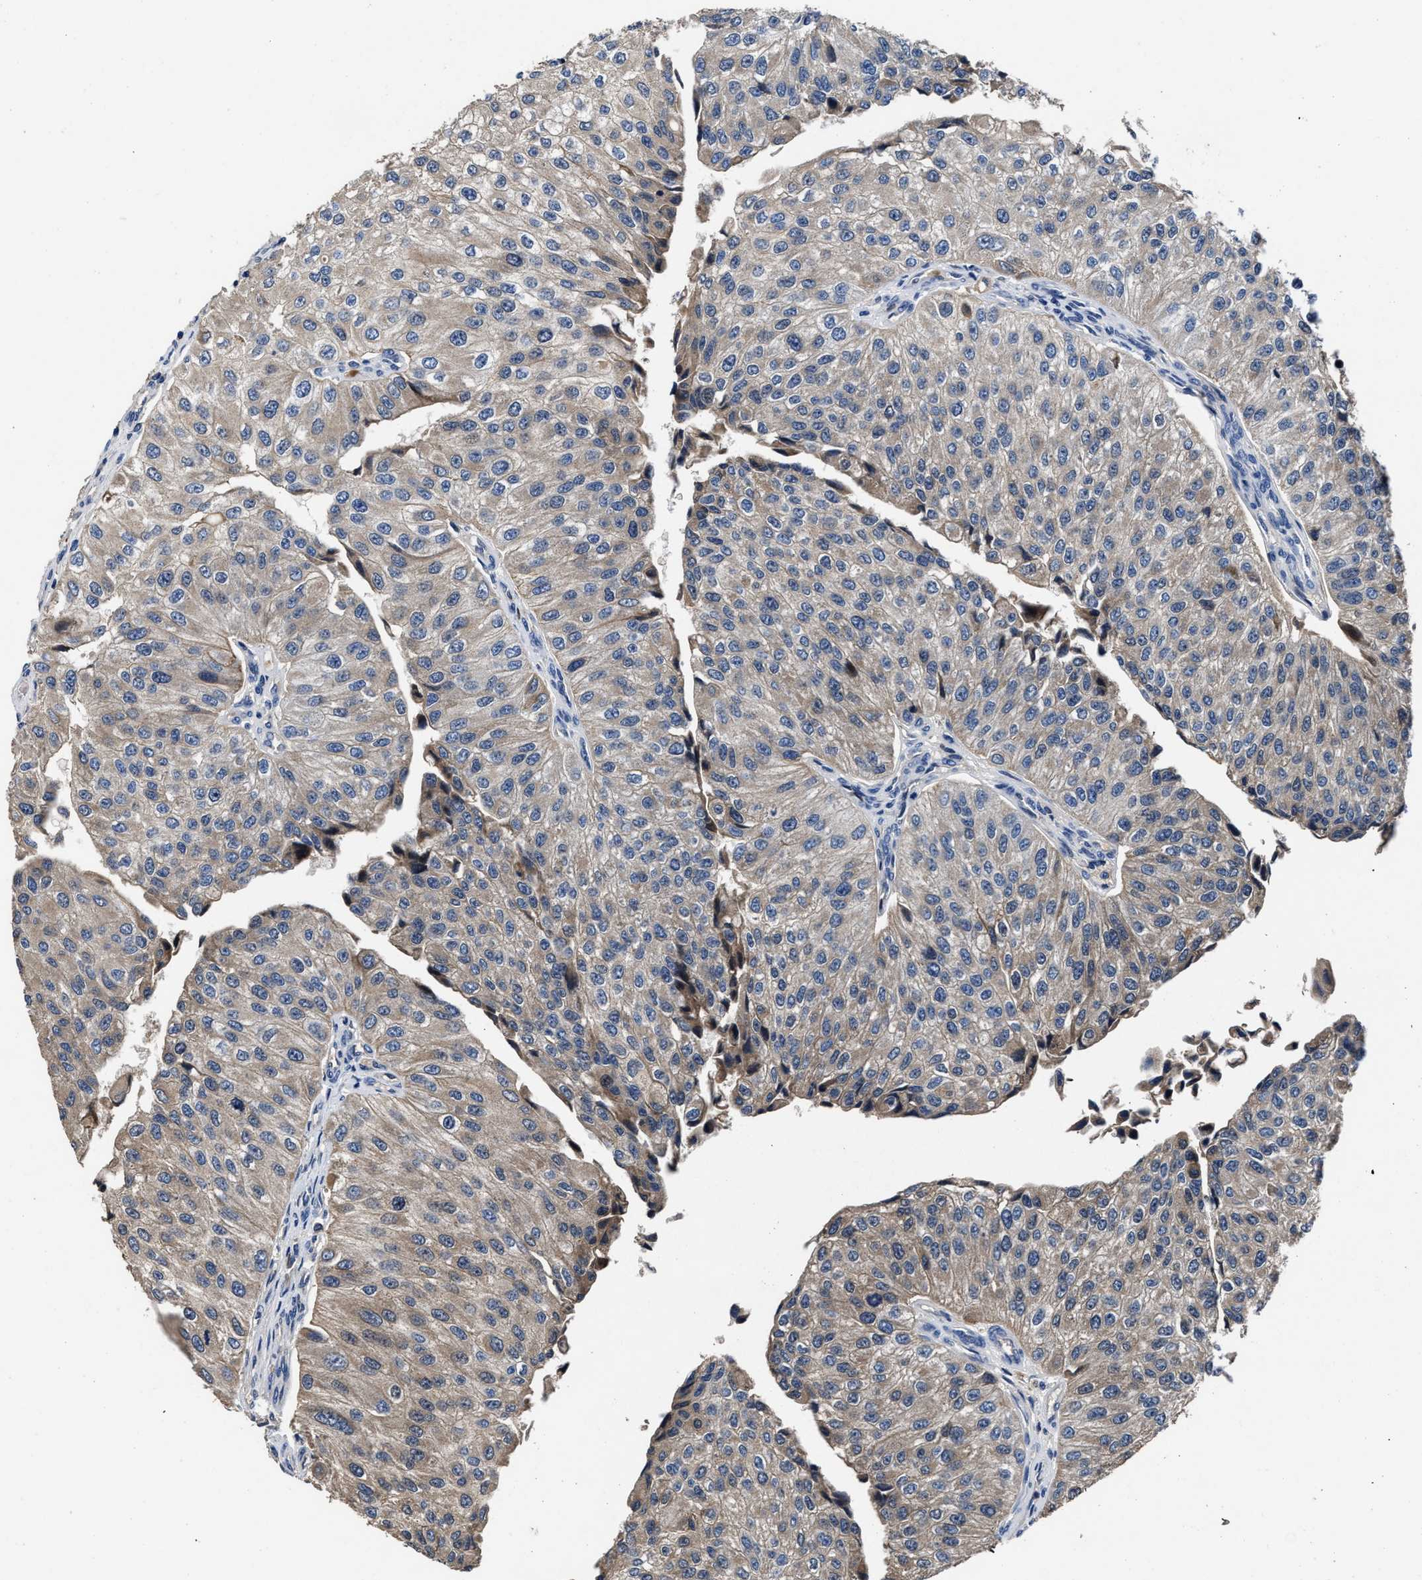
{"staining": {"intensity": "weak", "quantity": "25%-75%", "location": "cytoplasmic/membranous"}, "tissue": "urothelial cancer", "cell_type": "Tumor cells", "image_type": "cancer", "snomed": [{"axis": "morphology", "description": "Urothelial carcinoma, High grade"}, {"axis": "topography", "description": "Kidney"}, {"axis": "topography", "description": "Urinary bladder"}], "caption": "Human high-grade urothelial carcinoma stained for a protein (brown) demonstrates weak cytoplasmic/membranous positive staining in about 25%-75% of tumor cells.", "gene": "UBR4", "patient": {"sex": "male", "age": 77}}